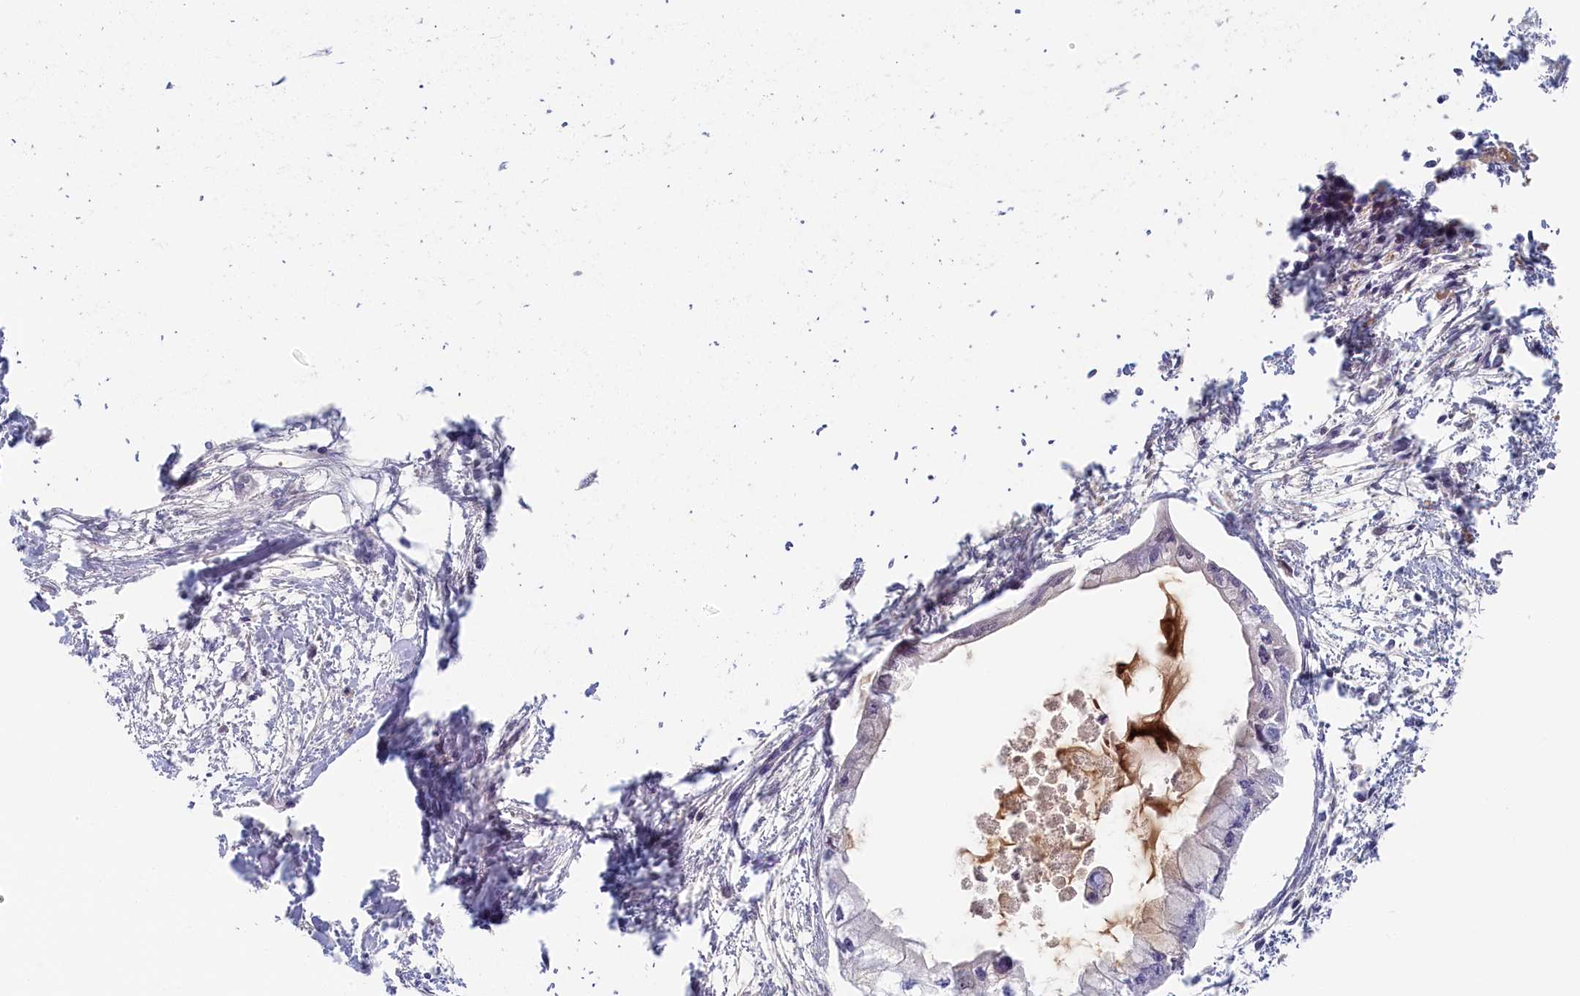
{"staining": {"intensity": "negative", "quantity": "none", "location": "none"}, "tissue": "pancreatic cancer", "cell_type": "Tumor cells", "image_type": "cancer", "snomed": [{"axis": "morphology", "description": "Adenocarcinoma, NOS"}, {"axis": "topography", "description": "Pancreas"}], "caption": "Adenocarcinoma (pancreatic) stained for a protein using immunohistochemistry (IHC) displays no positivity tumor cells.", "gene": "STX16", "patient": {"sex": "male", "age": 48}}